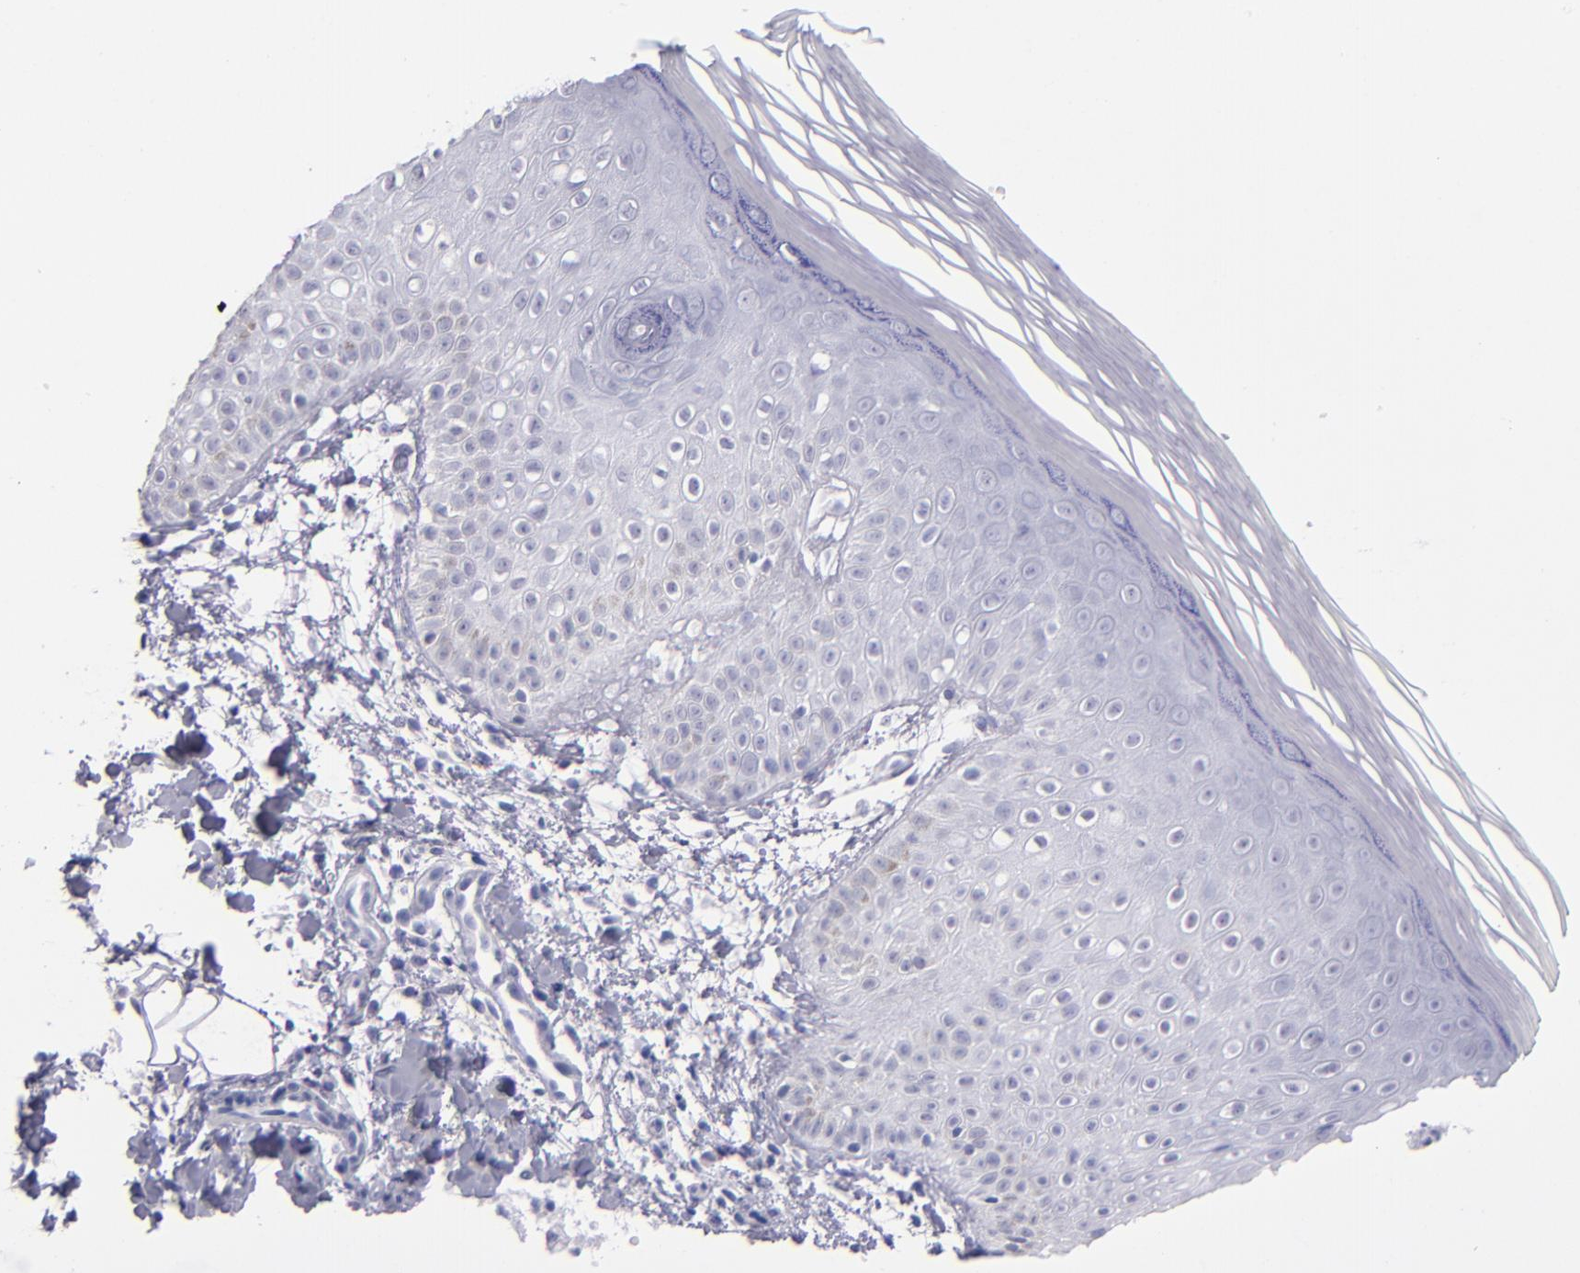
{"staining": {"intensity": "negative", "quantity": "none", "location": "none"}, "tissue": "skin", "cell_type": "Epidermal cells", "image_type": "normal", "snomed": [{"axis": "morphology", "description": "Normal tissue, NOS"}, {"axis": "morphology", "description": "Inflammation, NOS"}, {"axis": "topography", "description": "Soft tissue"}, {"axis": "topography", "description": "Anal"}], "caption": "A high-resolution histopathology image shows IHC staining of unremarkable skin, which demonstrates no significant positivity in epidermal cells.", "gene": "HNF1B", "patient": {"sex": "female", "age": 15}}